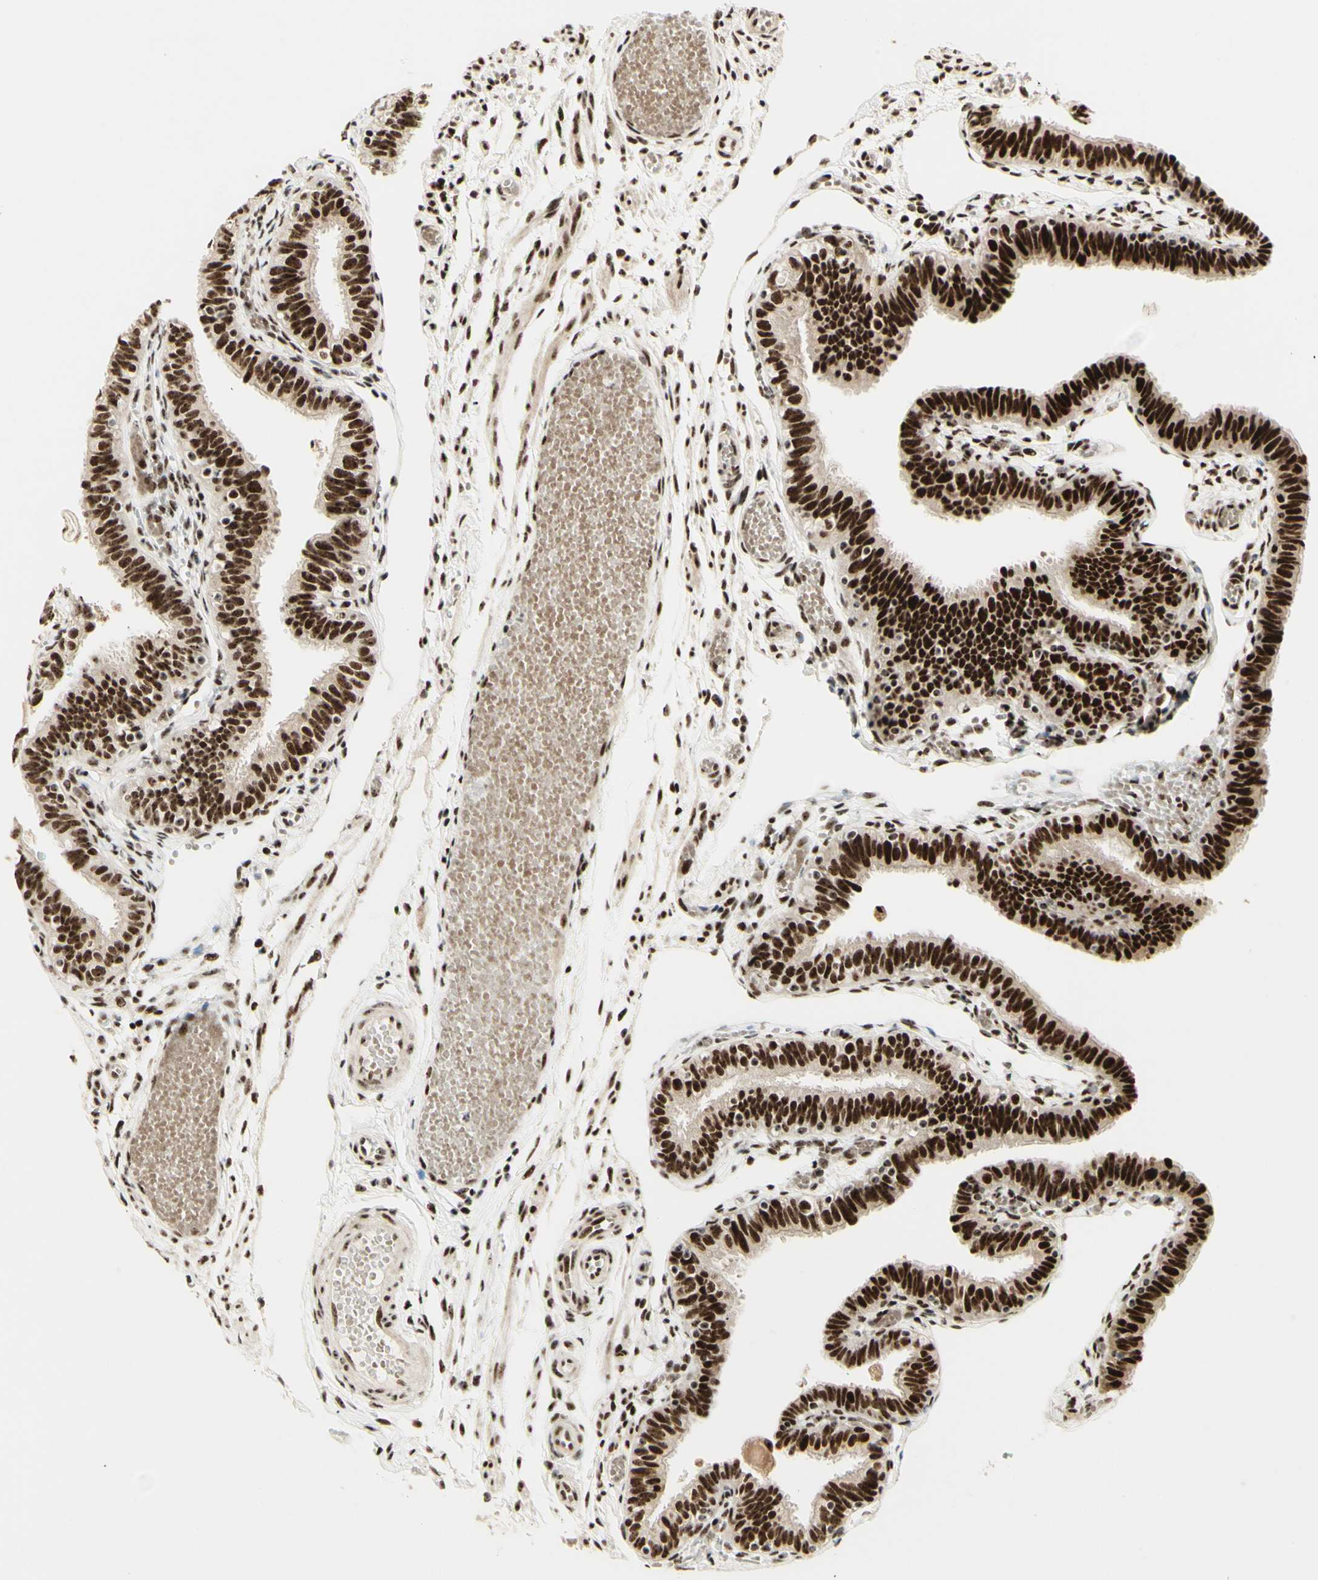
{"staining": {"intensity": "strong", "quantity": ">75%", "location": "cytoplasmic/membranous,nuclear"}, "tissue": "fallopian tube", "cell_type": "Glandular cells", "image_type": "normal", "snomed": [{"axis": "morphology", "description": "Normal tissue, NOS"}, {"axis": "topography", "description": "Fallopian tube"}], "caption": "Immunohistochemical staining of benign fallopian tube exhibits strong cytoplasmic/membranous,nuclear protein staining in about >75% of glandular cells.", "gene": "DHX9", "patient": {"sex": "female", "age": 46}}